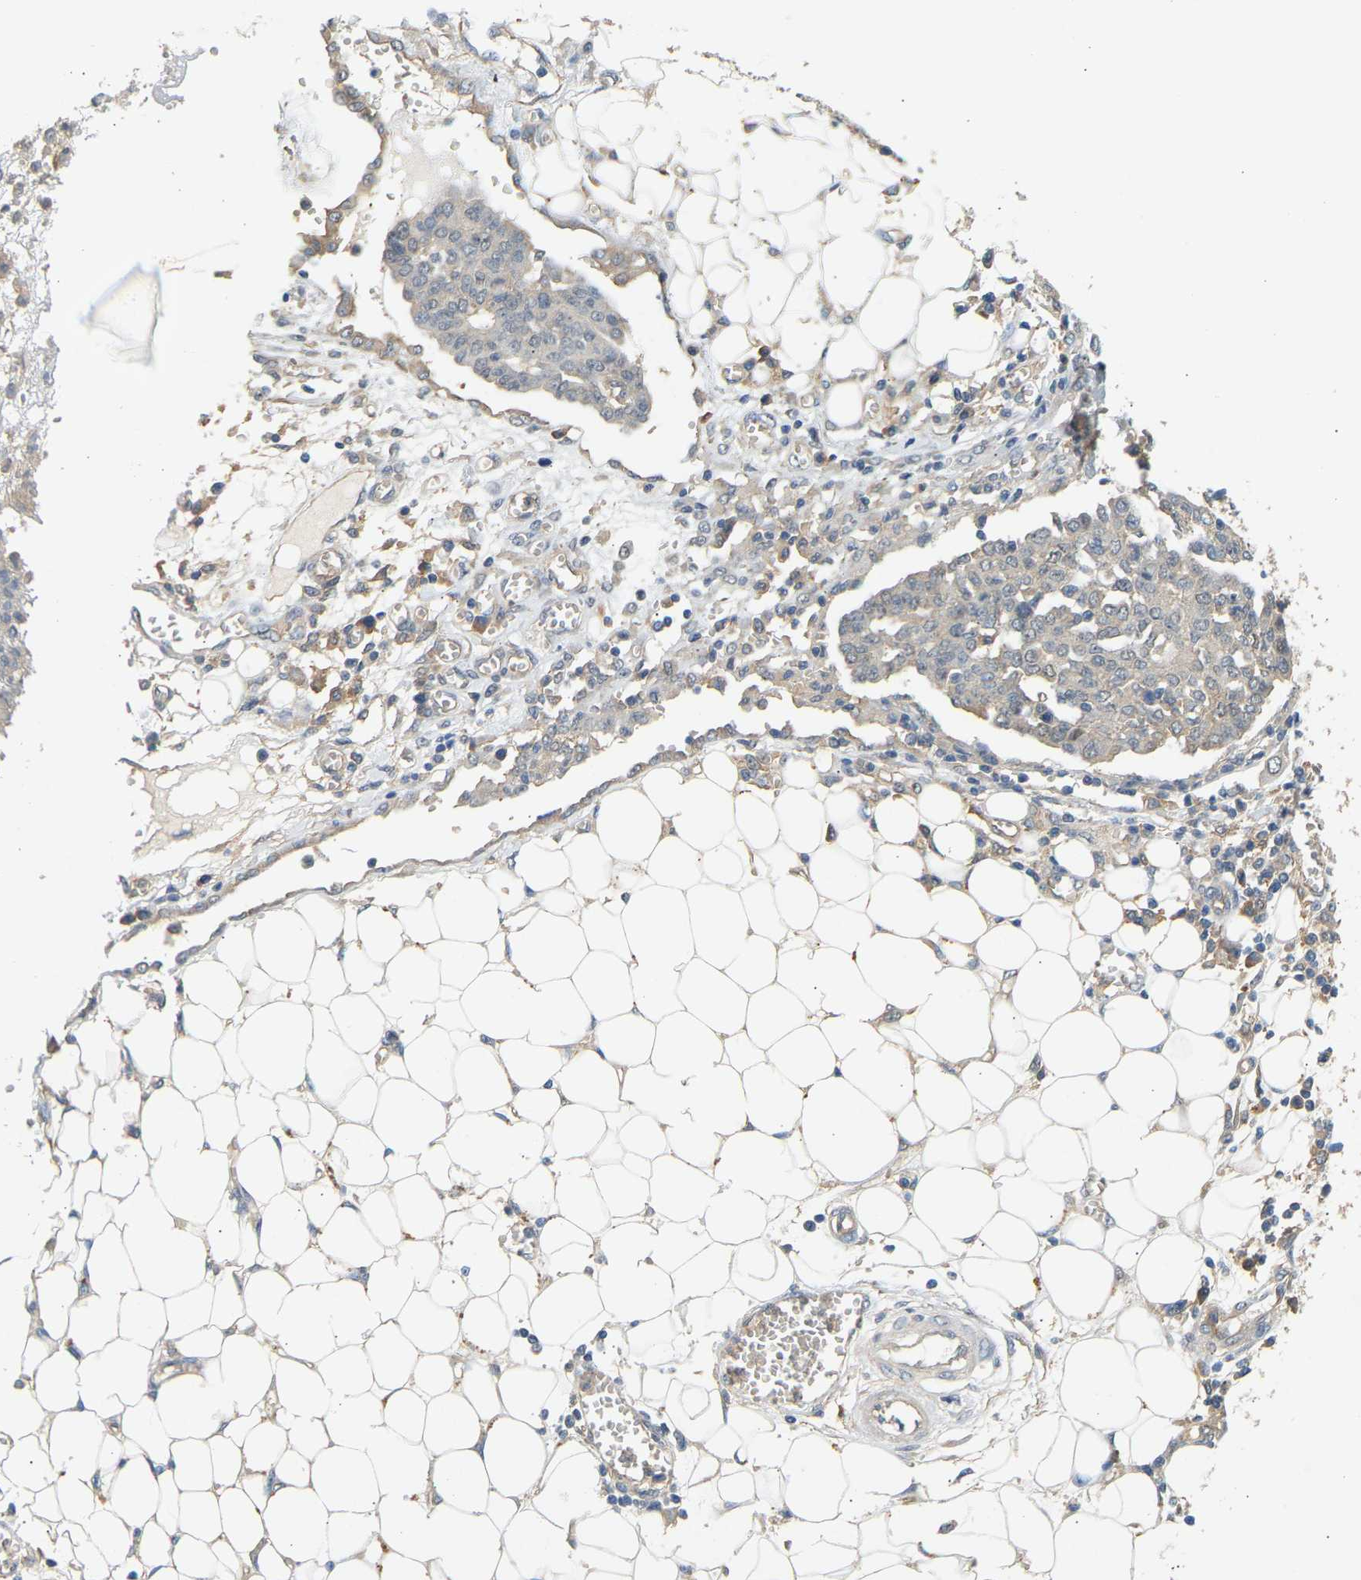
{"staining": {"intensity": "weak", "quantity": "<25%", "location": "cytoplasmic/membranous"}, "tissue": "ovarian cancer", "cell_type": "Tumor cells", "image_type": "cancer", "snomed": [{"axis": "morphology", "description": "Cystadenocarcinoma, serous, NOS"}, {"axis": "topography", "description": "Soft tissue"}, {"axis": "topography", "description": "Ovary"}], "caption": "DAB (3,3'-diaminobenzidine) immunohistochemical staining of serous cystadenocarcinoma (ovarian) exhibits no significant staining in tumor cells. Nuclei are stained in blue.", "gene": "RGL1", "patient": {"sex": "female", "age": 57}}